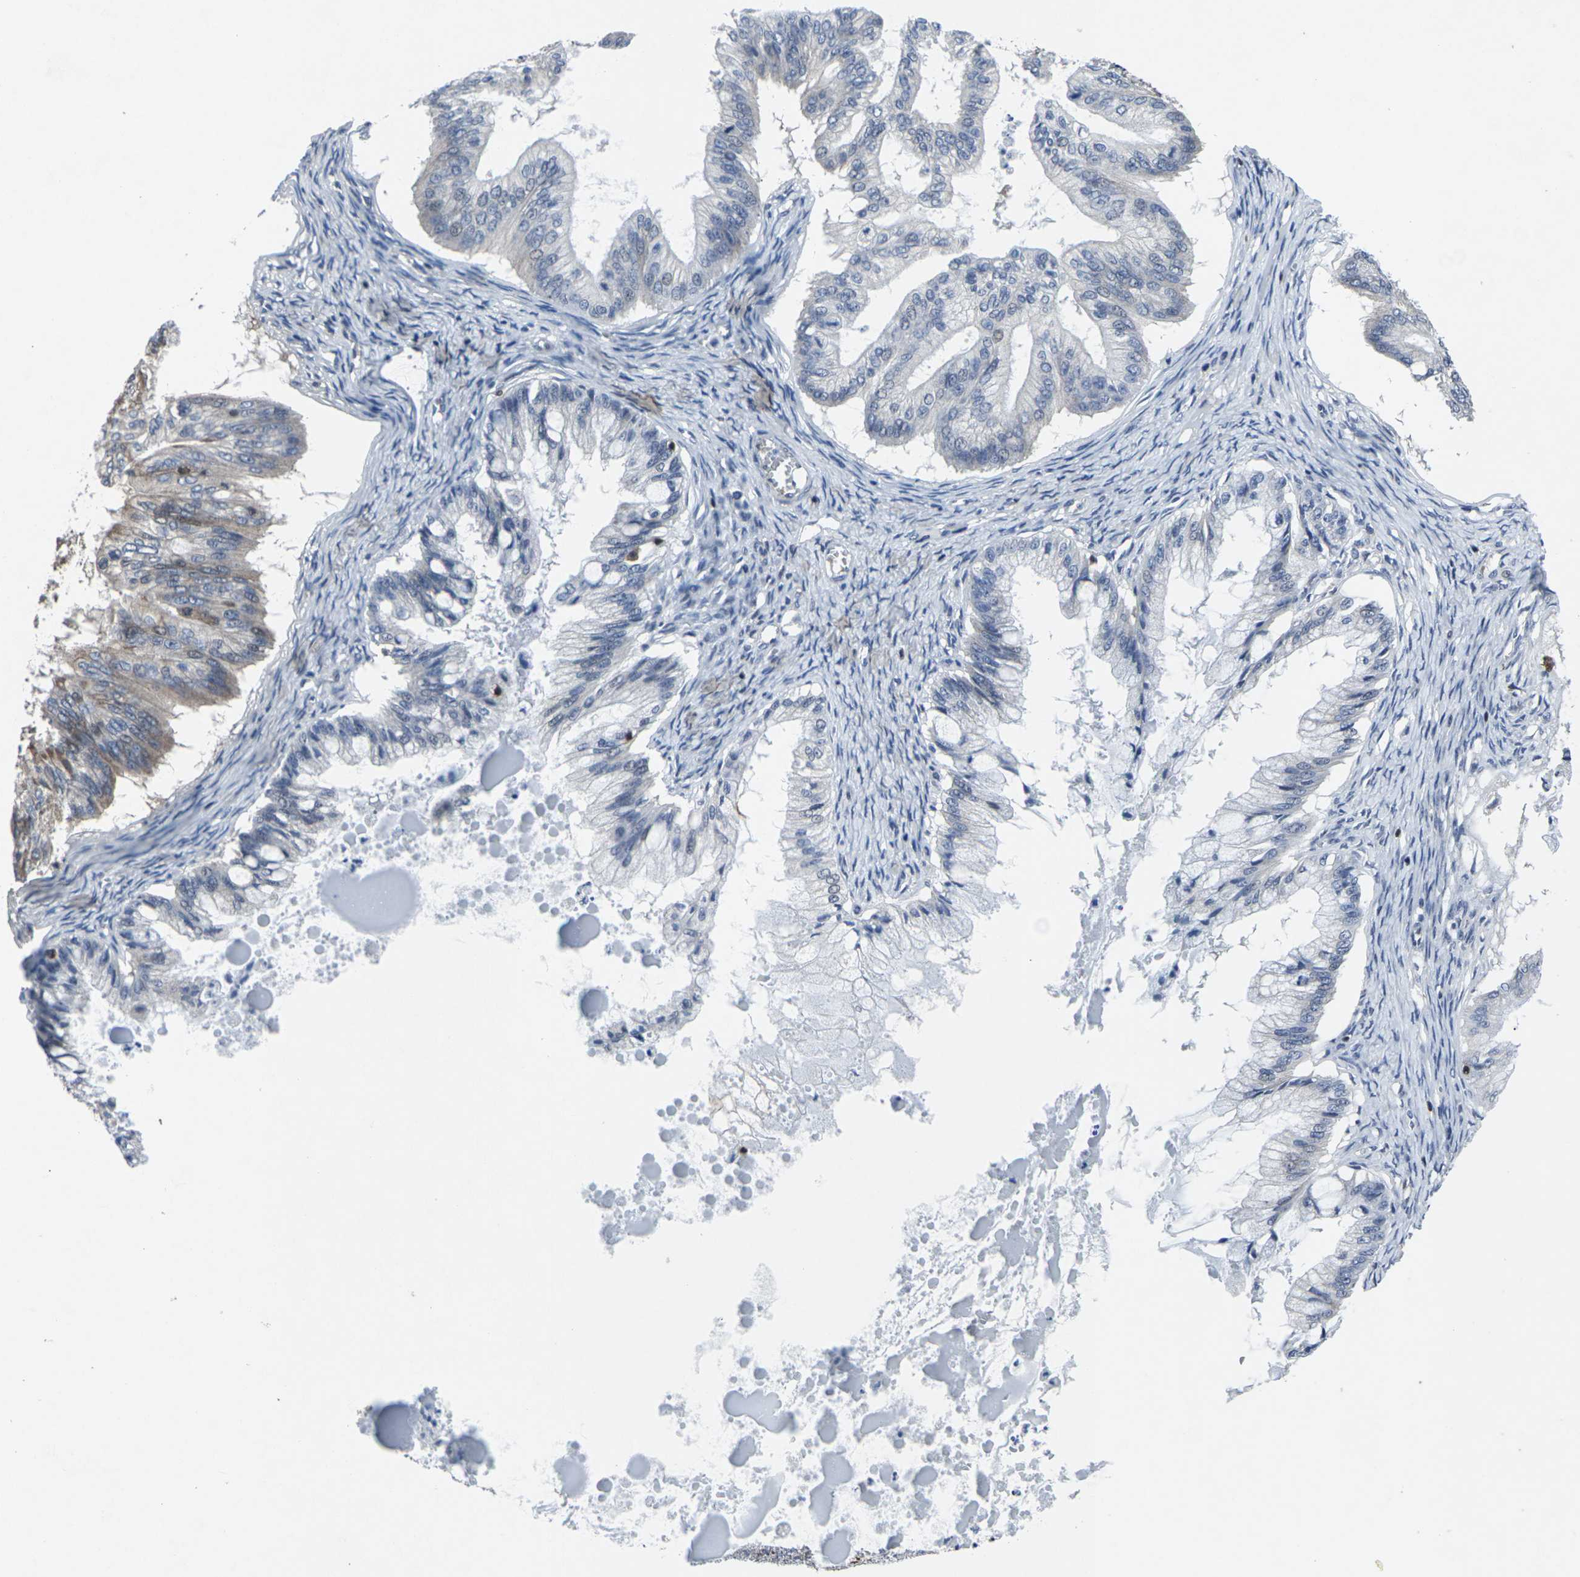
{"staining": {"intensity": "weak", "quantity": "<25%", "location": "cytoplasmic/membranous"}, "tissue": "ovarian cancer", "cell_type": "Tumor cells", "image_type": "cancer", "snomed": [{"axis": "morphology", "description": "Cystadenocarcinoma, mucinous, NOS"}, {"axis": "topography", "description": "Ovary"}], "caption": "Immunohistochemistry (IHC) photomicrograph of neoplastic tissue: human ovarian mucinous cystadenocarcinoma stained with DAB reveals no significant protein positivity in tumor cells. Brightfield microscopy of IHC stained with DAB (brown) and hematoxylin (blue), captured at high magnification.", "gene": "STAT4", "patient": {"sex": "female", "age": 57}}